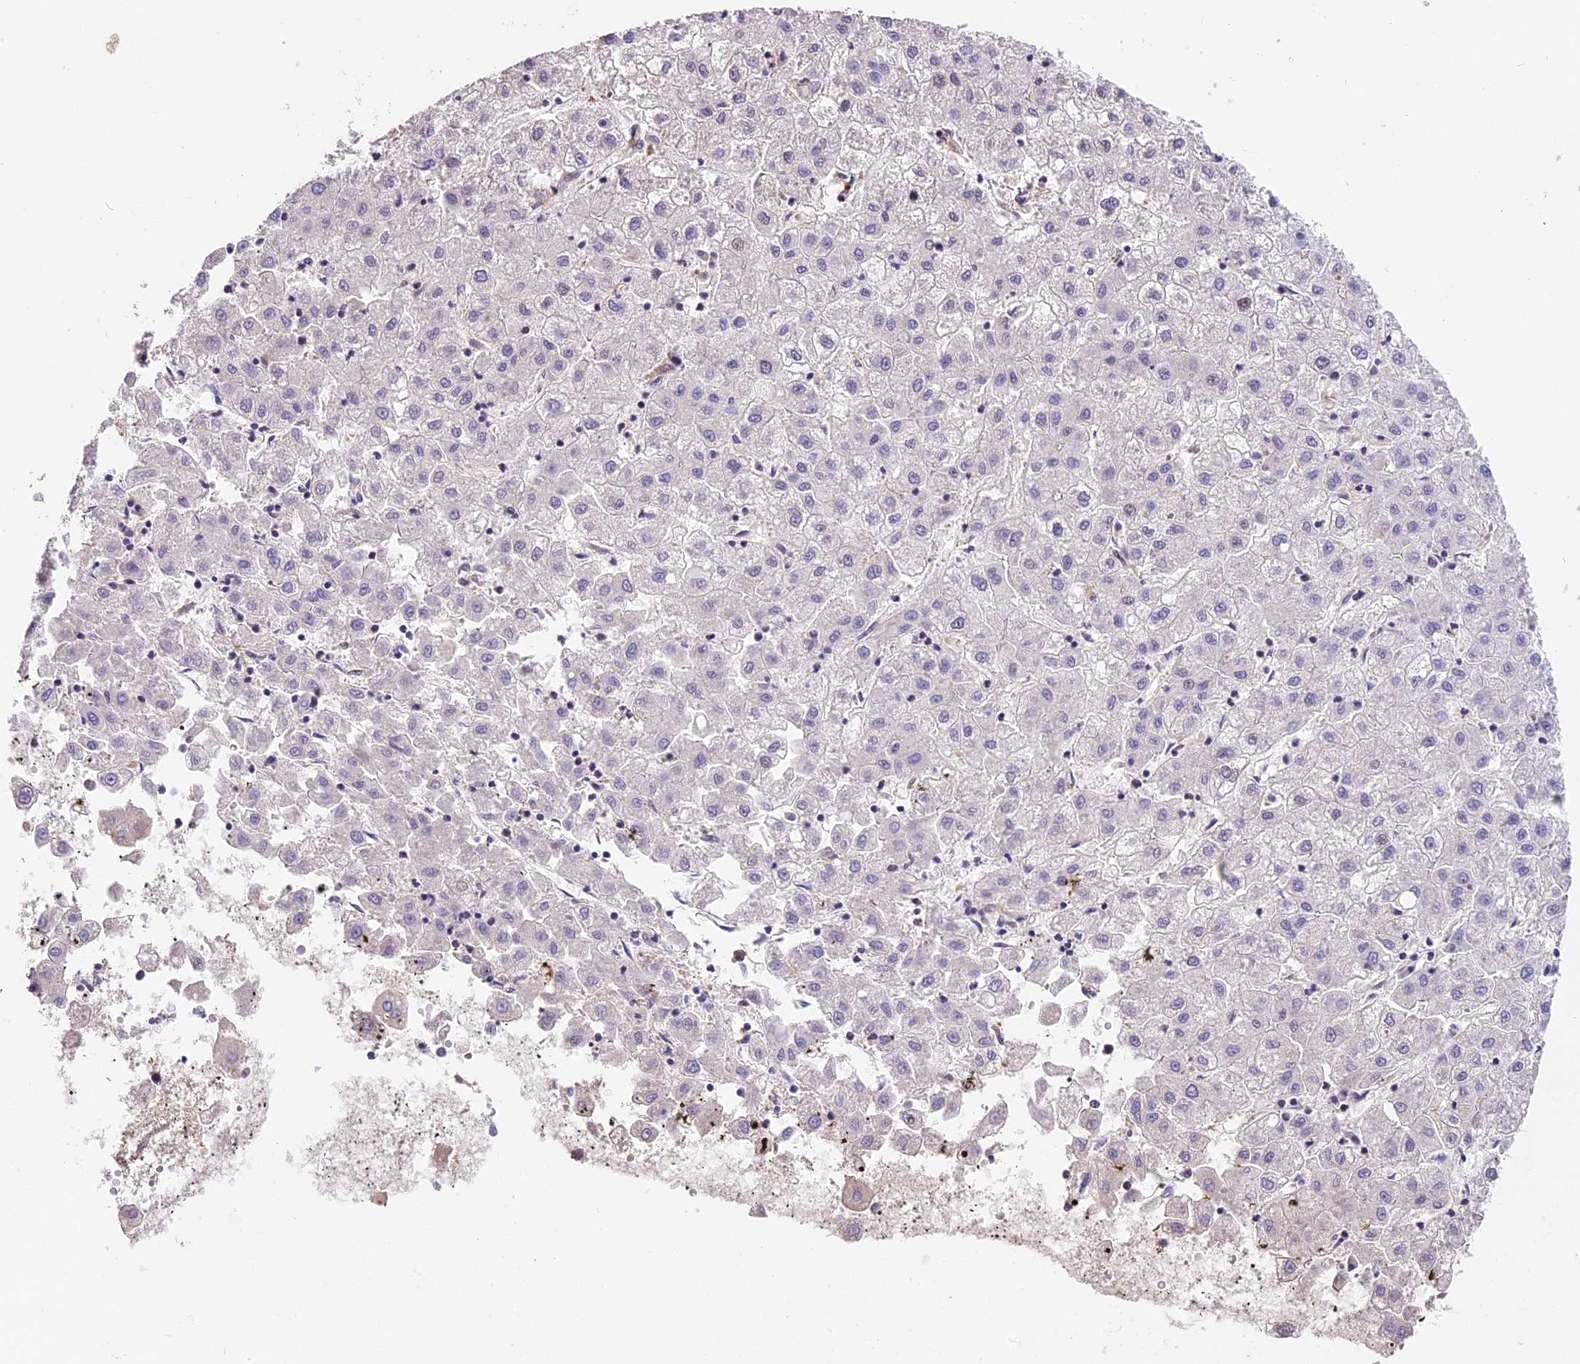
{"staining": {"intensity": "negative", "quantity": "none", "location": "none"}, "tissue": "liver cancer", "cell_type": "Tumor cells", "image_type": "cancer", "snomed": [{"axis": "morphology", "description": "Carcinoma, Hepatocellular, NOS"}, {"axis": "topography", "description": "Liver"}], "caption": "Tumor cells are negative for protein expression in human liver hepatocellular carcinoma.", "gene": "ARHGAP17", "patient": {"sex": "male", "age": 72}}